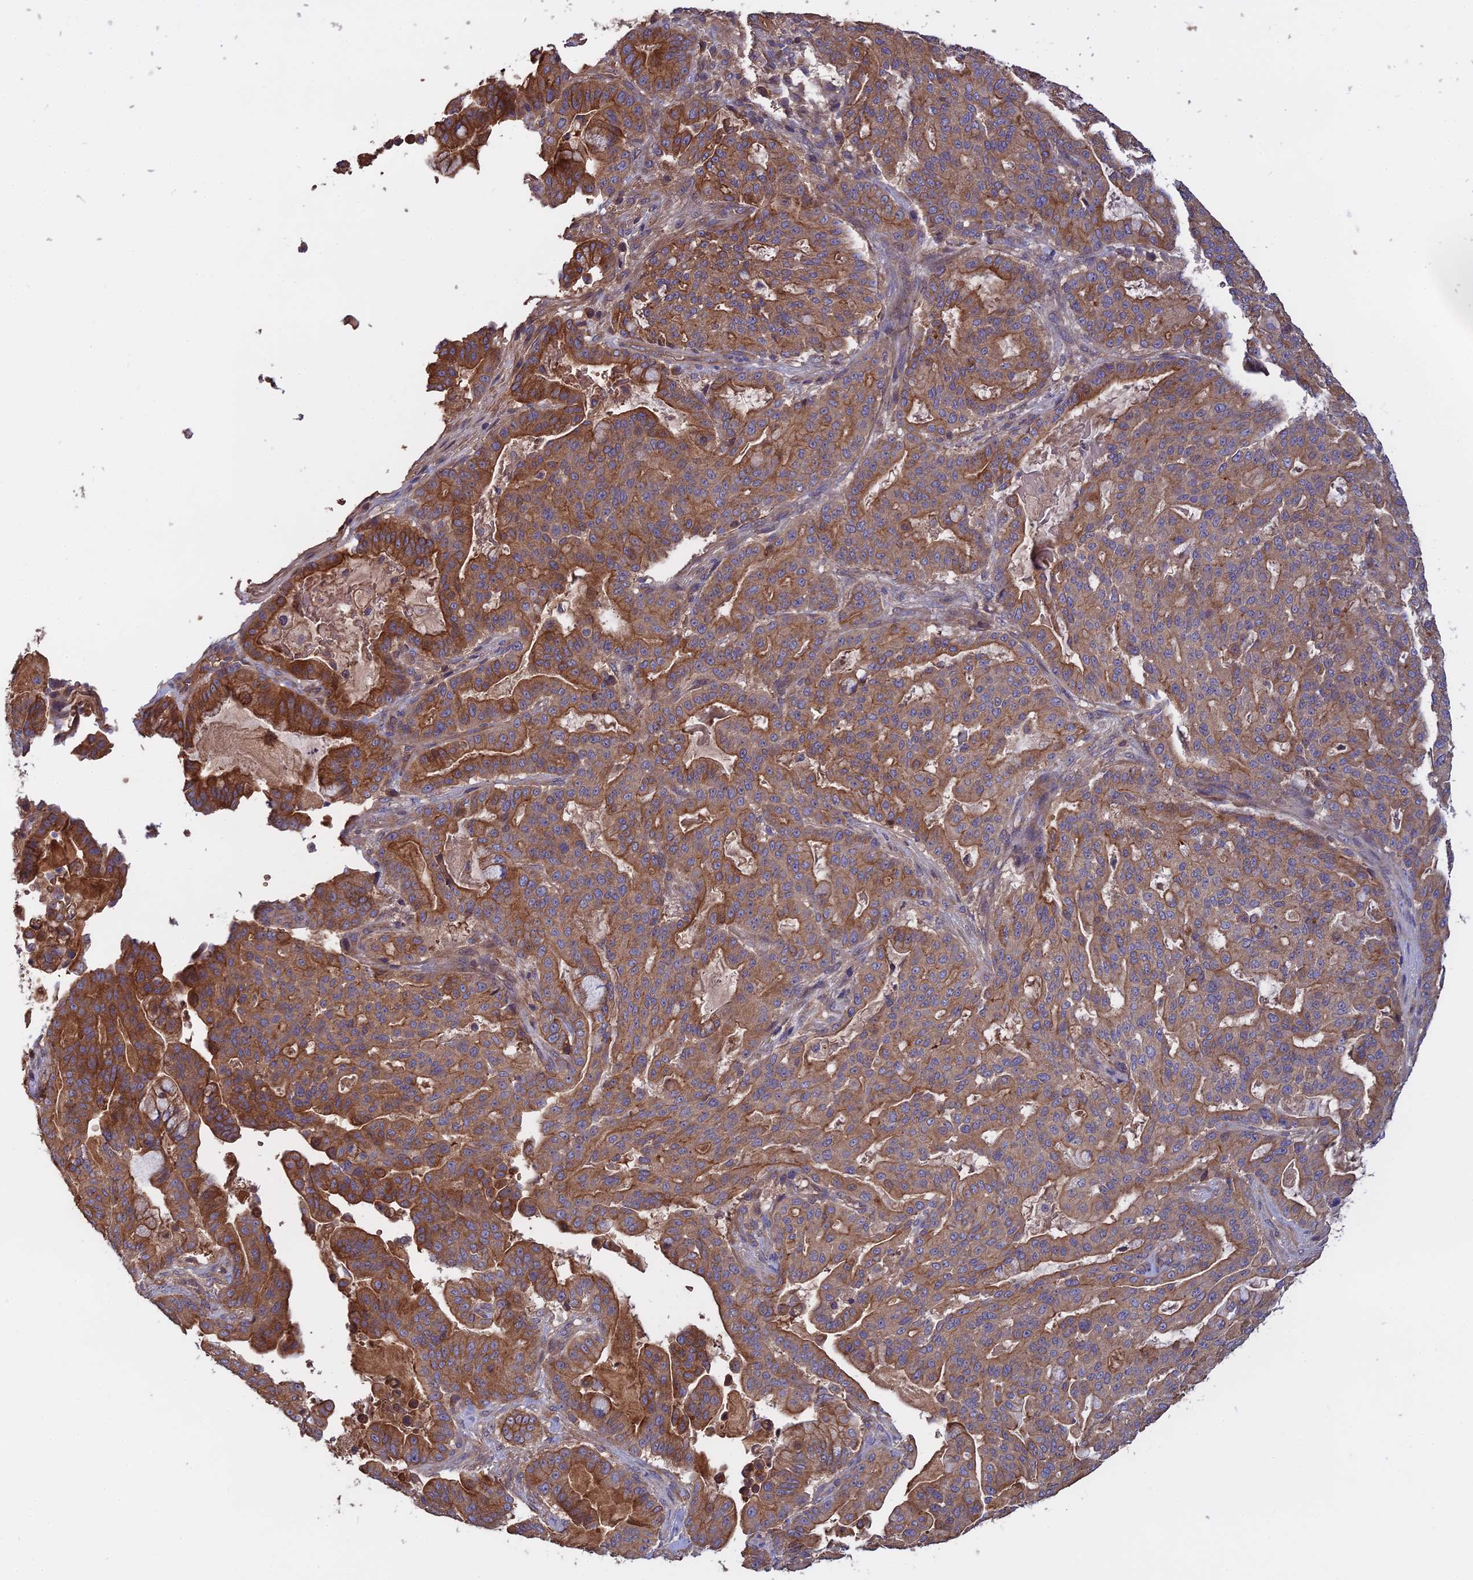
{"staining": {"intensity": "strong", "quantity": ">75%", "location": "cytoplasmic/membranous"}, "tissue": "pancreatic cancer", "cell_type": "Tumor cells", "image_type": "cancer", "snomed": [{"axis": "morphology", "description": "Adenocarcinoma, NOS"}, {"axis": "topography", "description": "Pancreas"}], "caption": "A high amount of strong cytoplasmic/membranous staining is seen in approximately >75% of tumor cells in pancreatic adenocarcinoma tissue.", "gene": "GALR2", "patient": {"sex": "male", "age": 63}}